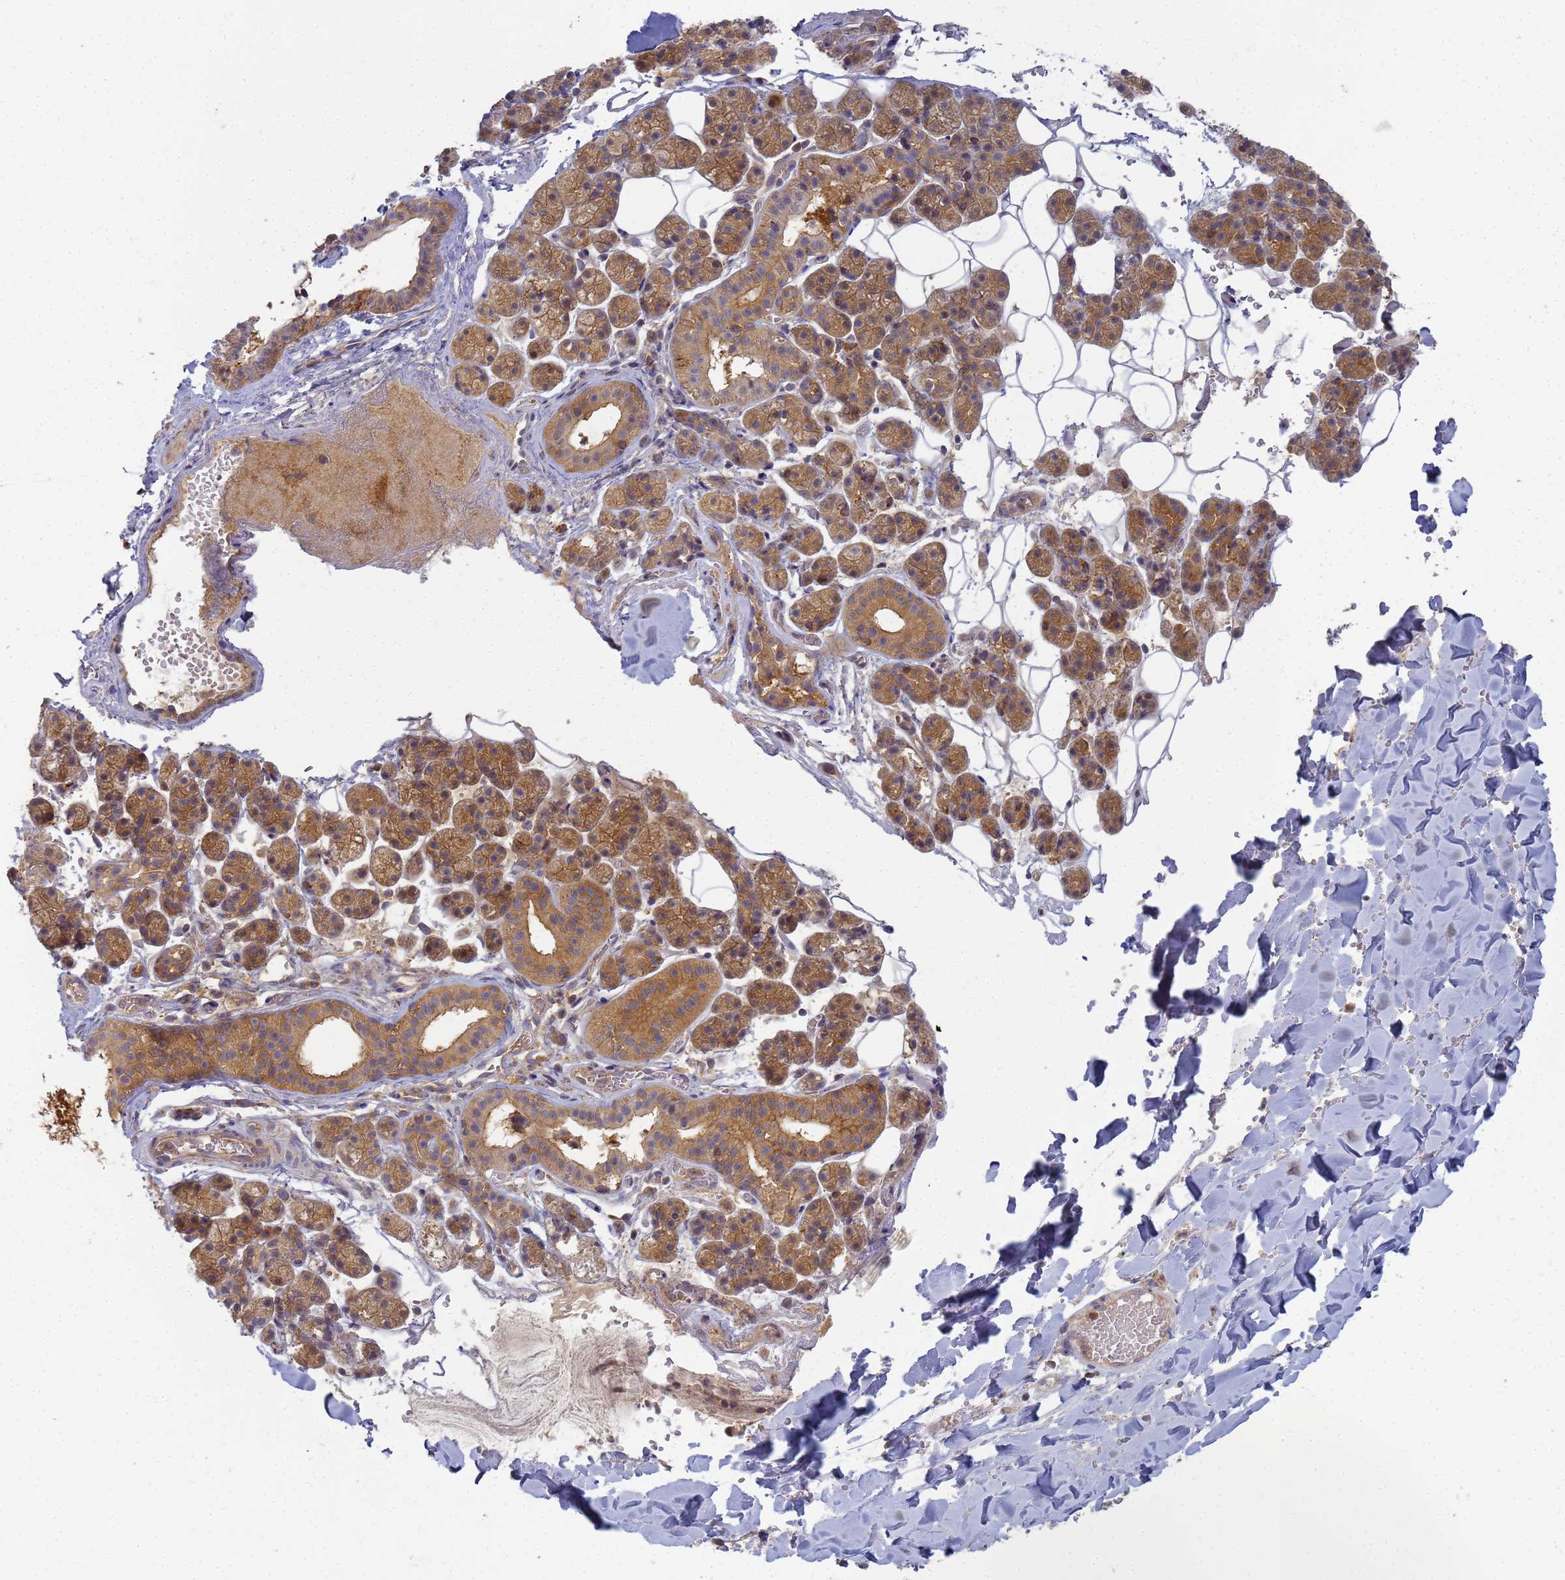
{"staining": {"intensity": "moderate", "quantity": ">75%", "location": "cytoplasmic/membranous"}, "tissue": "salivary gland", "cell_type": "Glandular cells", "image_type": "normal", "snomed": [{"axis": "morphology", "description": "Normal tissue, NOS"}, {"axis": "topography", "description": "Salivary gland"}], "caption": "An IHC histopathology image of normal tissue is shown. Protein staining in brown highlights moderate cytoplasmic/membranous positivity in salivary gland within glandular cells. (Stains: DAB (3,3'-diaminobenzidine) in brown, nuclei in blue, Microscopy: brightfield microscopy at high magnification).", "gene": "SHARPIN", "patient": {"sex": "female", "age": 33}}